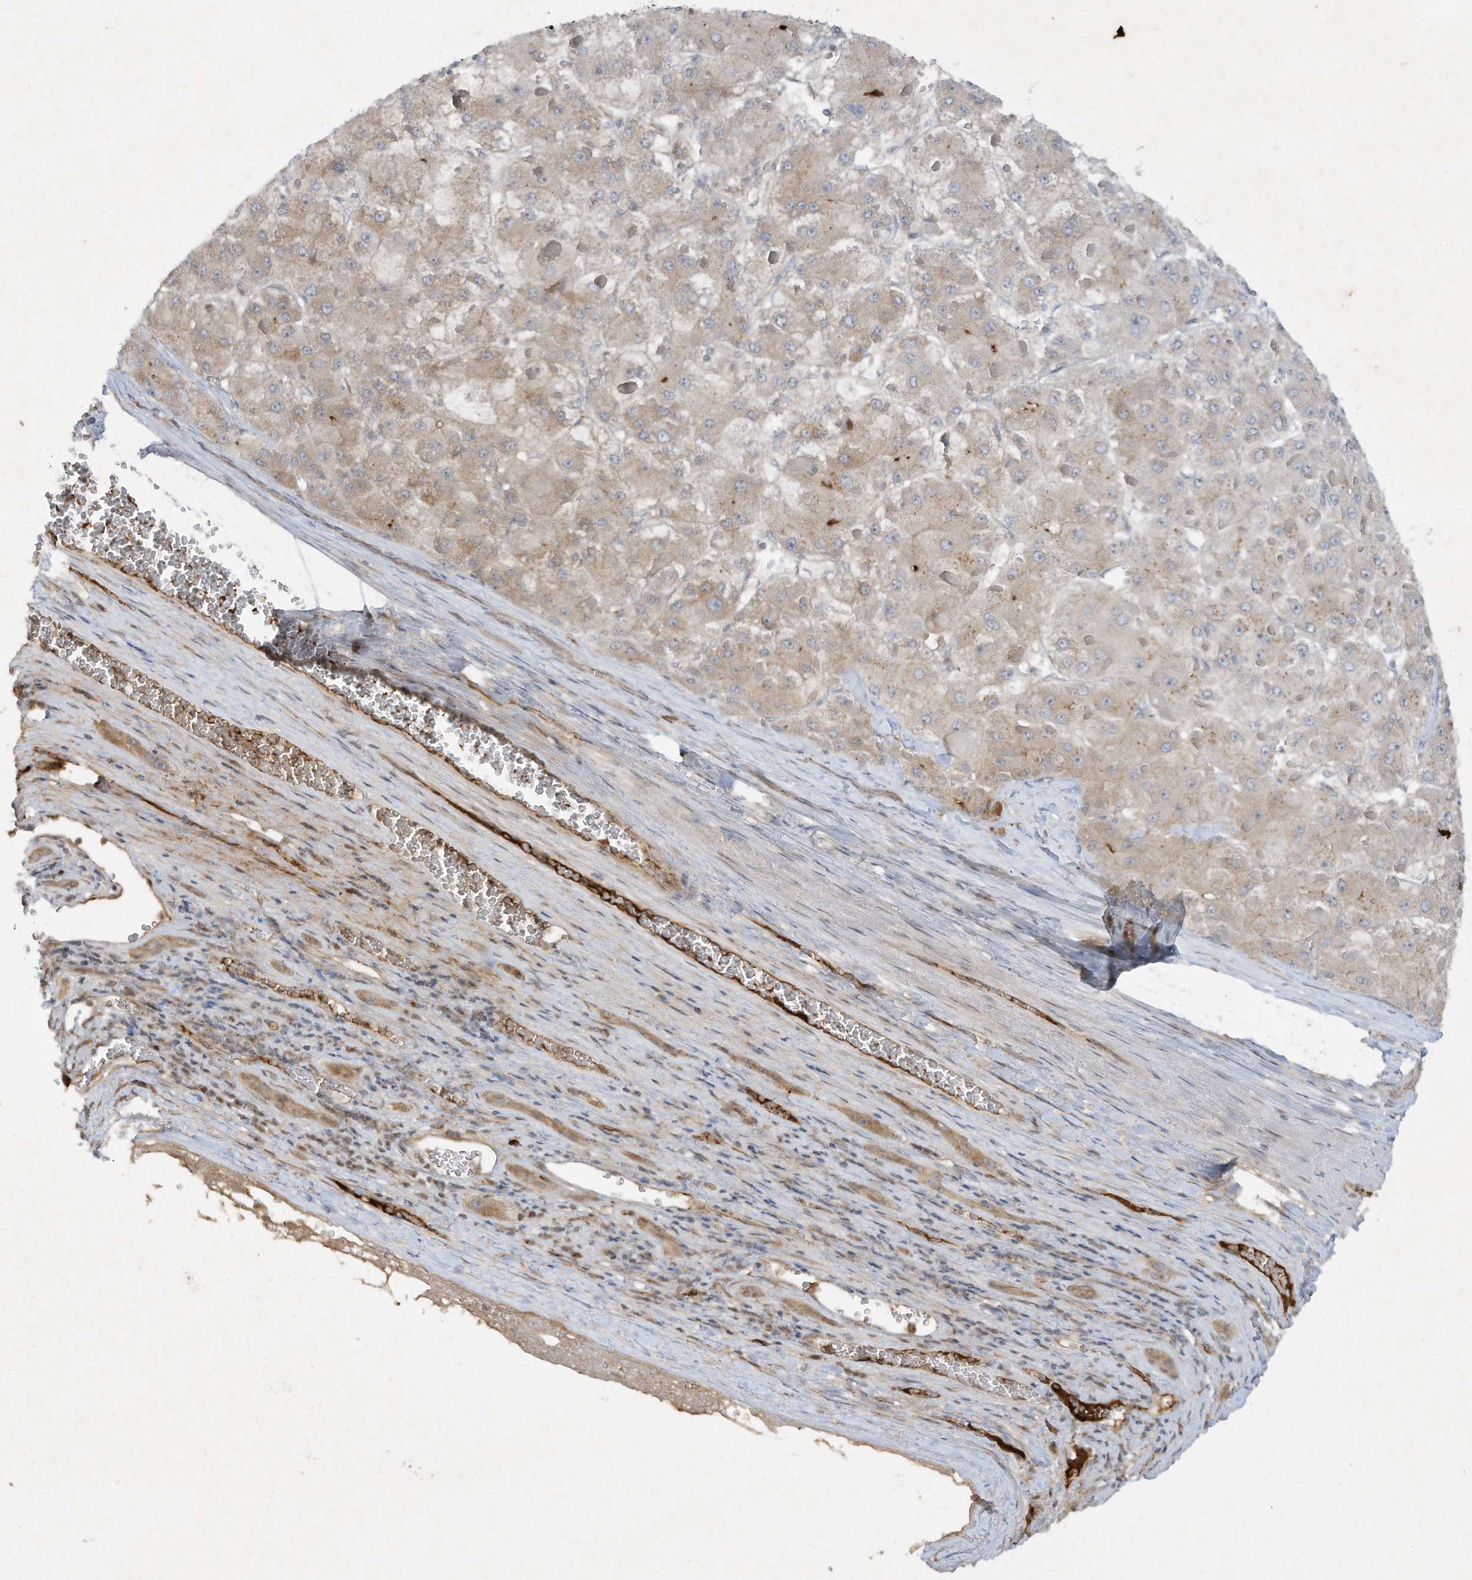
{"staining": {"intensity": "weak", "quantity": "25%-75%", "location": "cytoplasmic/membranous"}, "tissue": "liver cancer", "cell_type": "Tumor cells", "image_type": "cancer", "snomed": [{"axis": "morphology", "description": "Carcinoma, Hepatocellular, NOS"}, {"axis": "topography", "description": "Liver"}], "caption": "Liver cancer was stained to show a protein in brown. There is low levels of weak cytoplasmic/membranous positivity in approximately 25%-75% of tumor cells. (DAB IHC with brightfield microscopy, high magnification).", "gene": "FETUB", "patient": {"sex": "female", "age": 73}}